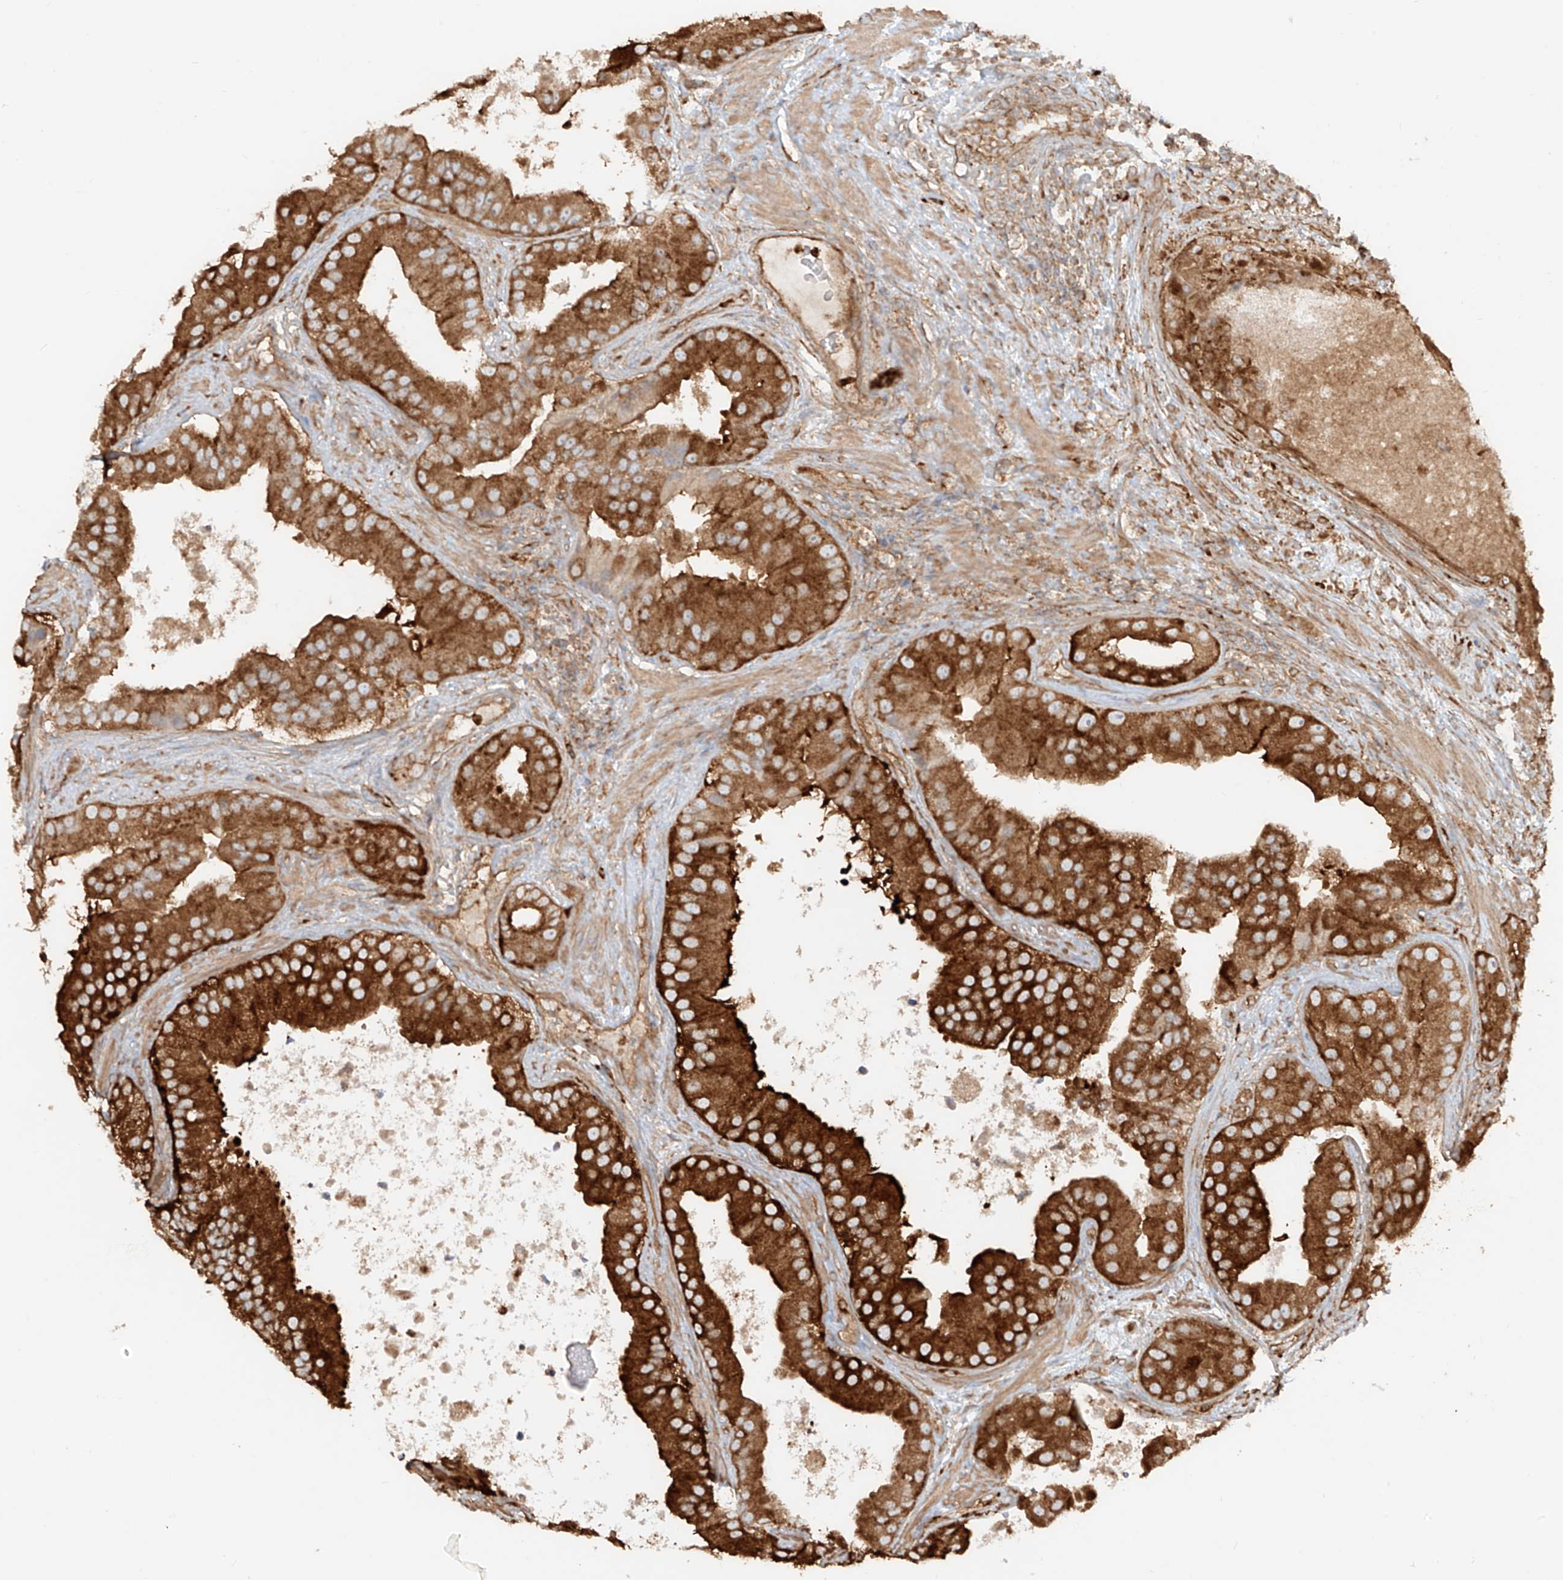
{"staining": {"intensity": "strong", "quantity": ">75%", "location": "cytoplasmic/membranous"}, "tissue": "prostate cancer", "cell_type": "Tumor cells", "image_type": "cancer", "snomed": [{"axis": "morphology", "description": "Adenocarcinoma, High grade"}, {"axis": "topography", "description": "Prostate"}], "caption": "Immunohistochemistry image of neoplastic tissue: prostate high-grade adenocarcinoma stained using IHC reveals high levels of strong protein expression localized specifically in the cytoplasmic/membranous of tumor cells, appearing as a cytoplasmic/membranous brown color.", "gene": "CCDC115", "patient": {"sex": "male", "age": 70}}